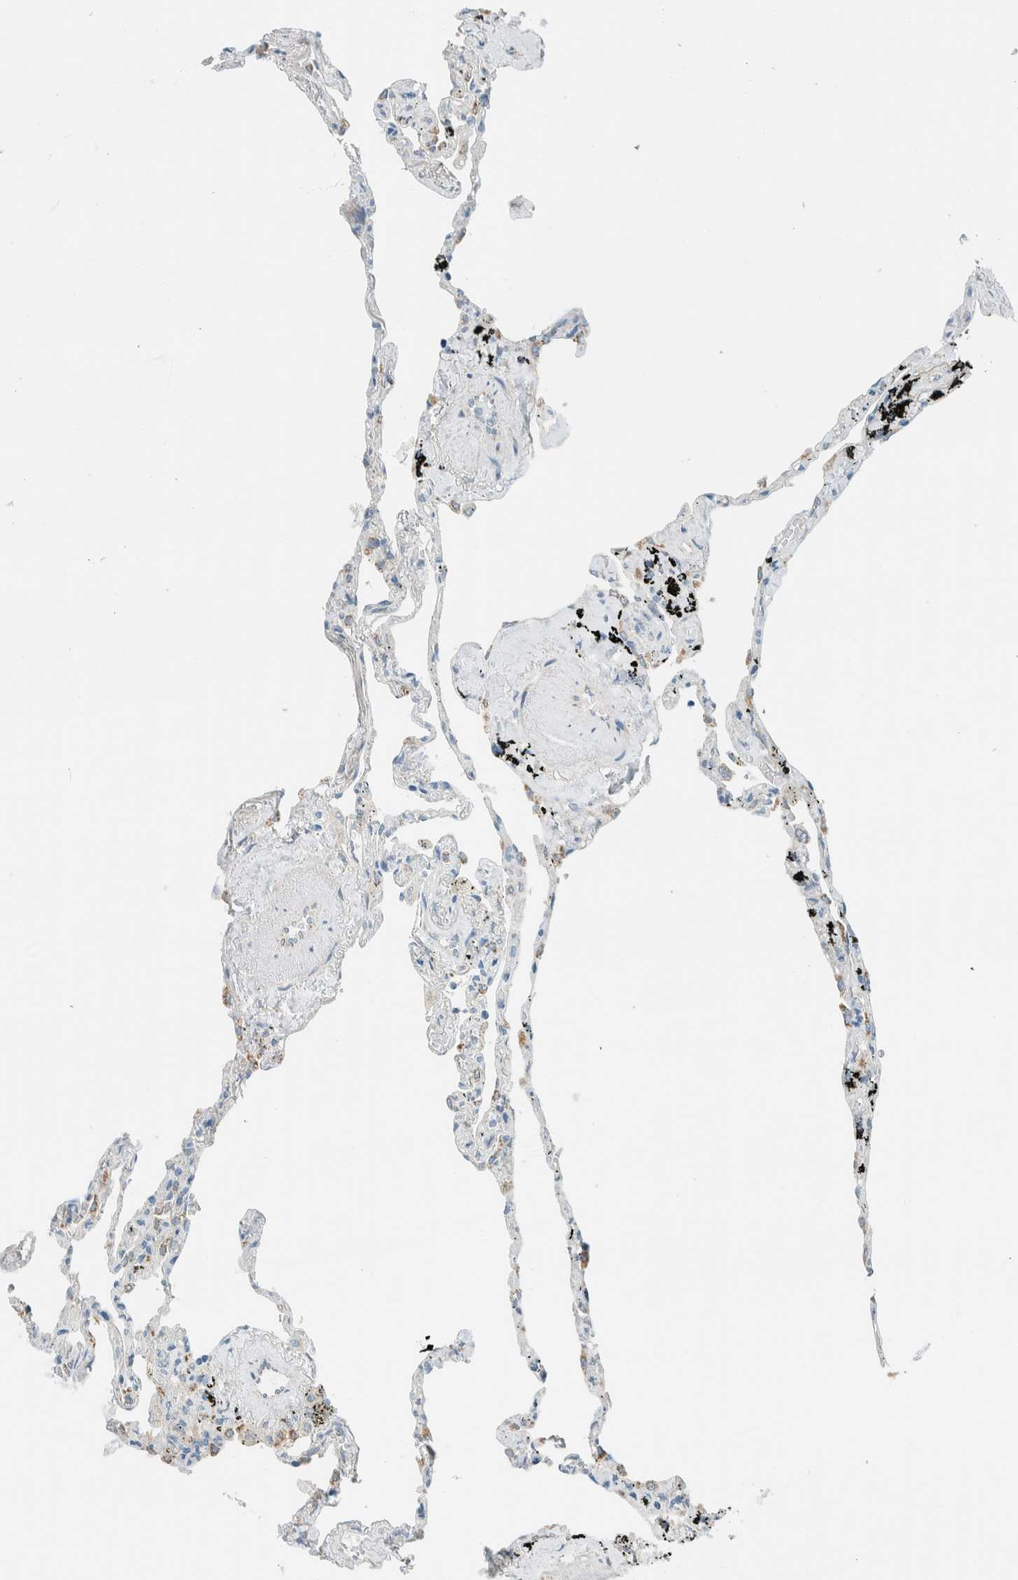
{"staining": {"intensity": "weak", "quantity": "<25%", "location": "cytoplasmic/membranous"}, "tissue": "lung", "cell_type": "Alveolar cells", "image_type": "normal", "snomed": [{"axis": "morphology", "description": "Normal tissue, NOS"}, {"axis": "topography", "description": "Lung"}], "caption": "The image displays no staining of alveolar cells in normal lung. (DAB immunohistochemistry (IHC), high magnification).", "gene": "ALDH7A1", "patient": {"sex": "male", "age": 59}}